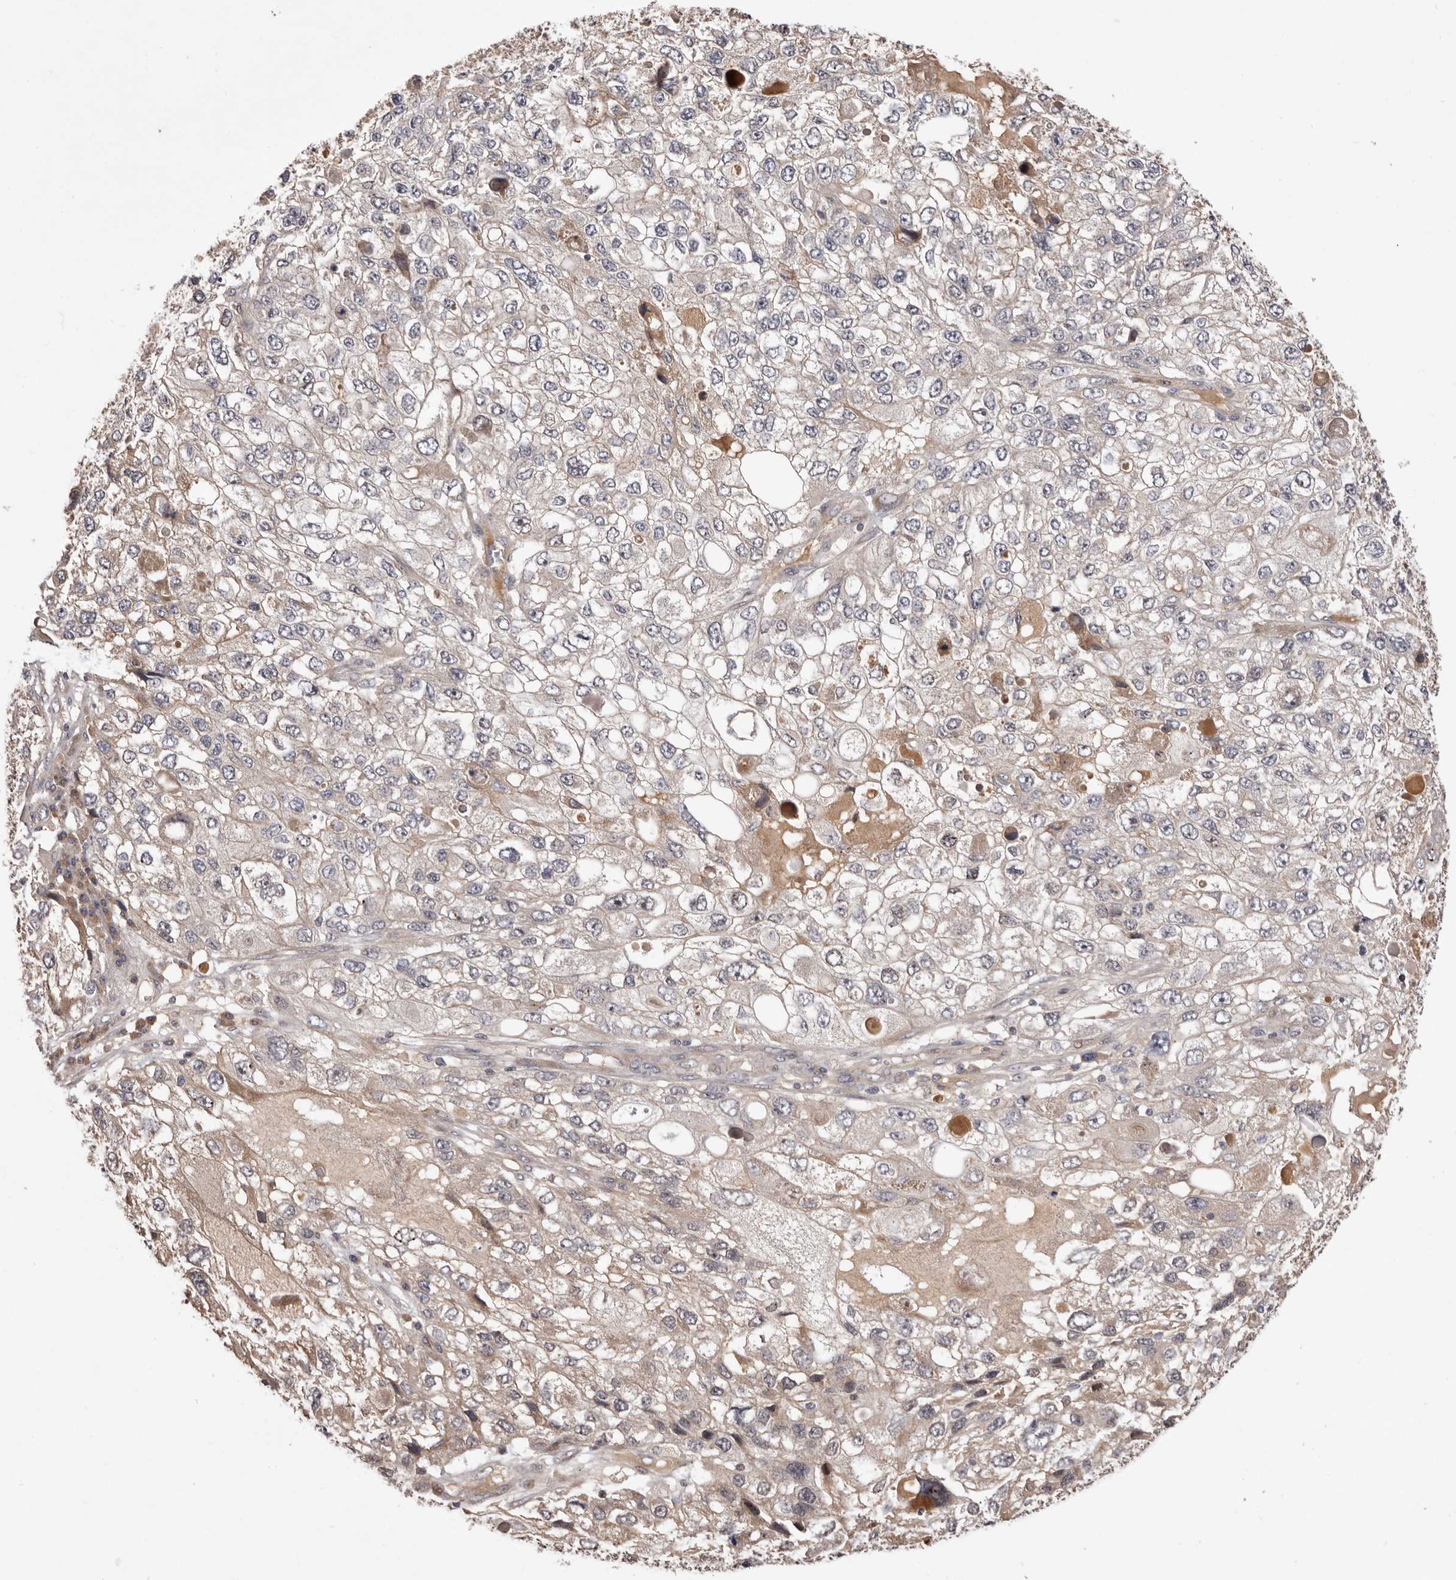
{"staining": {"intensity": "weak", "quantity": "25%-75%", "location": "cytoplasmic/membranous"}, "tissue": "endometrial cancer", "cell_type": "Tumor cells", "image_type": "cancer", "snomed": [{"axis": "morphology", "description": "Adenocarcinoma, NOS"}, {"axis": "topography", "description": "Endometrium"}], "caption": "An image of human endometrial adenocarcinoma stained for a protein reveals weak cytoplasmic/membranous brown staining in tumor cells. Immunohistochemistry stains the protein in brown and the nuclei are stained blue.", "gene": "DOP1A", "patient": {"sex": "female", "age": 49}}